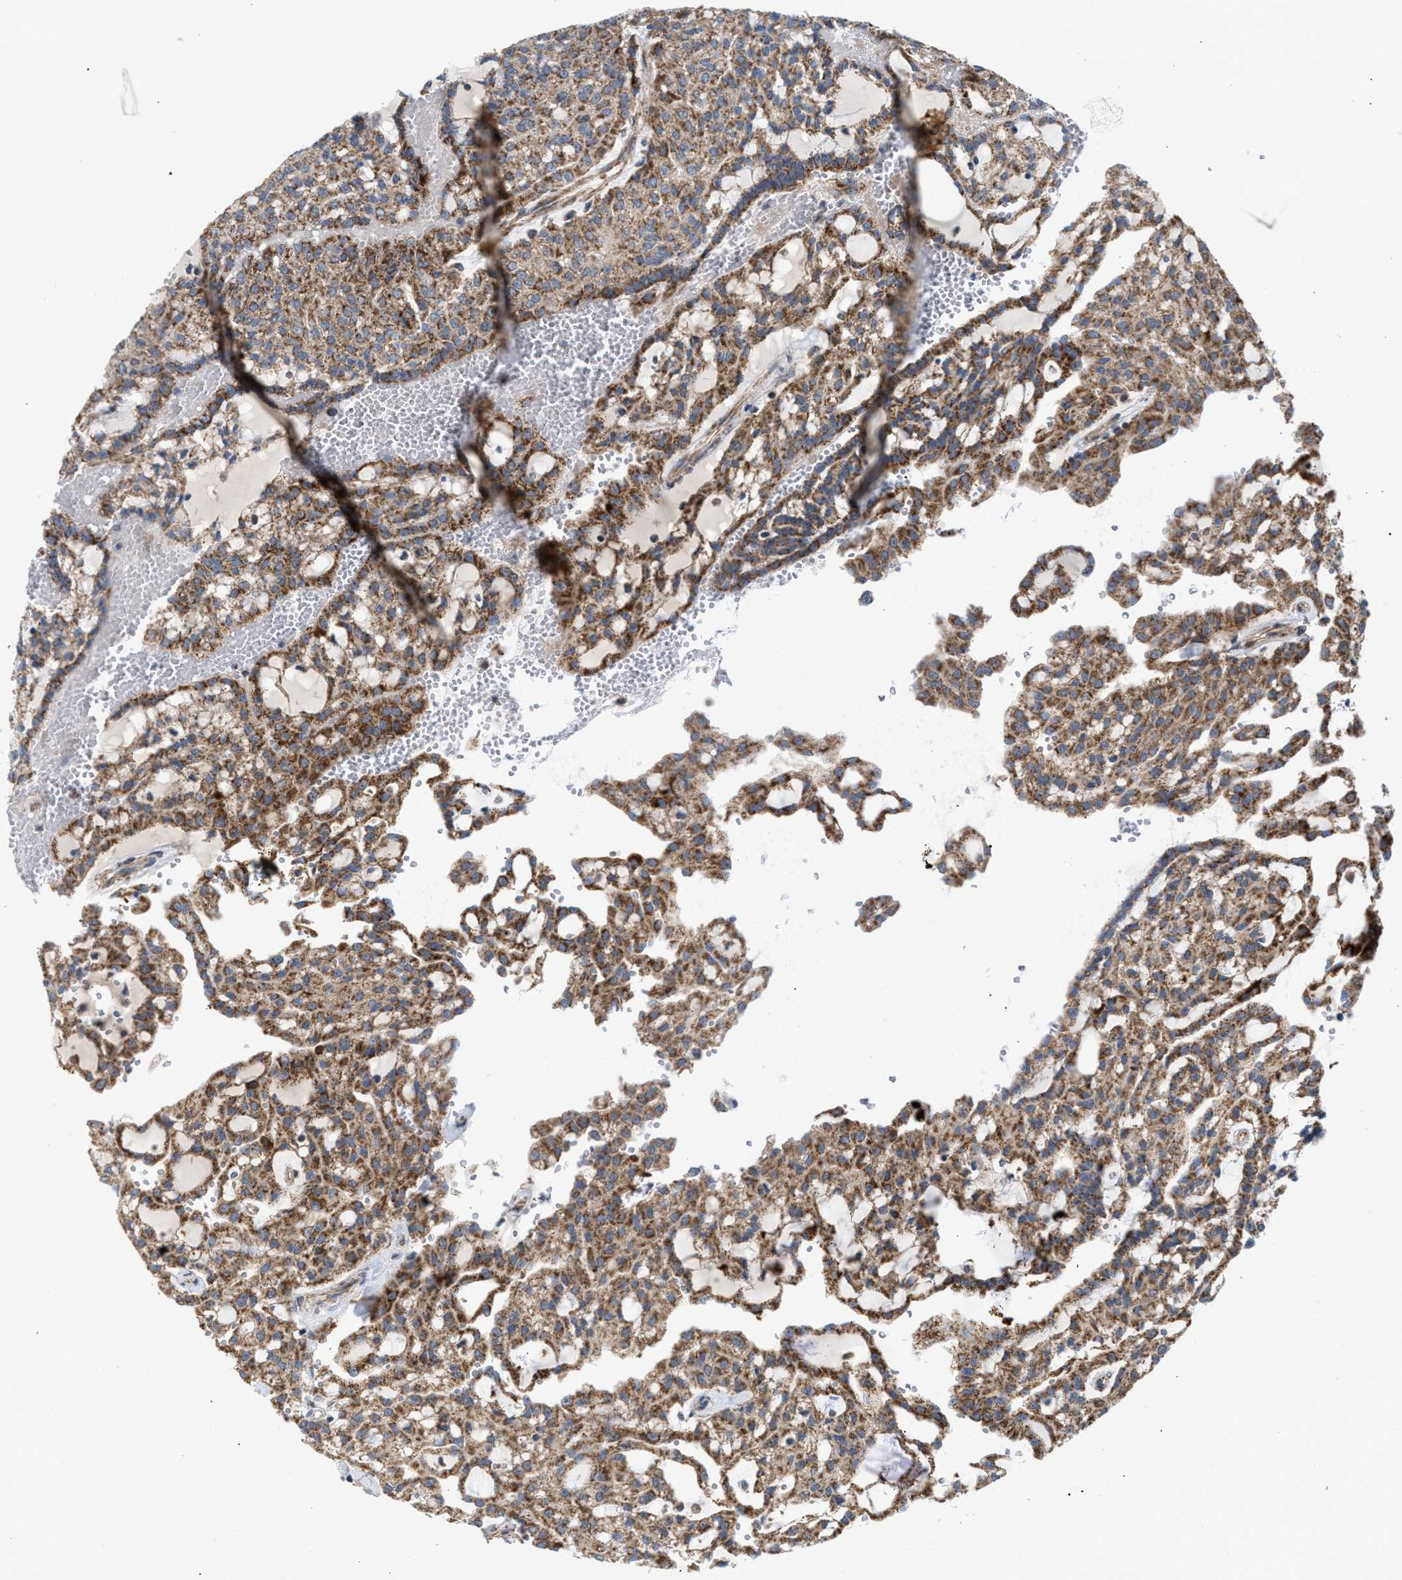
{"staining": {"intensity": "moderate", "quantity": ">75%", "location": "cytoplasmic/membranous"}, "tissue": "renal cancer", "cell_type": "Tumor cells", "image_type": "cancer", "snomed": [{"axis": "morphology", "description": "Adenocarcinoma, NOS"}, {"axis": "topography", "description": "Kidney"}], "caption": "Tumor cells demonstrate moderate cytoplasmic/membranous expression in approximately >75% of cells in renal cancer (adenocarcinoma). The staining was performed using DAB to visualize the protein expression in brown, while the nuclei were stained in blue with hematoxylin (Magnification: 20x).", "gene": "TACO1", "patient": {"sex": "male", "age": 63}}